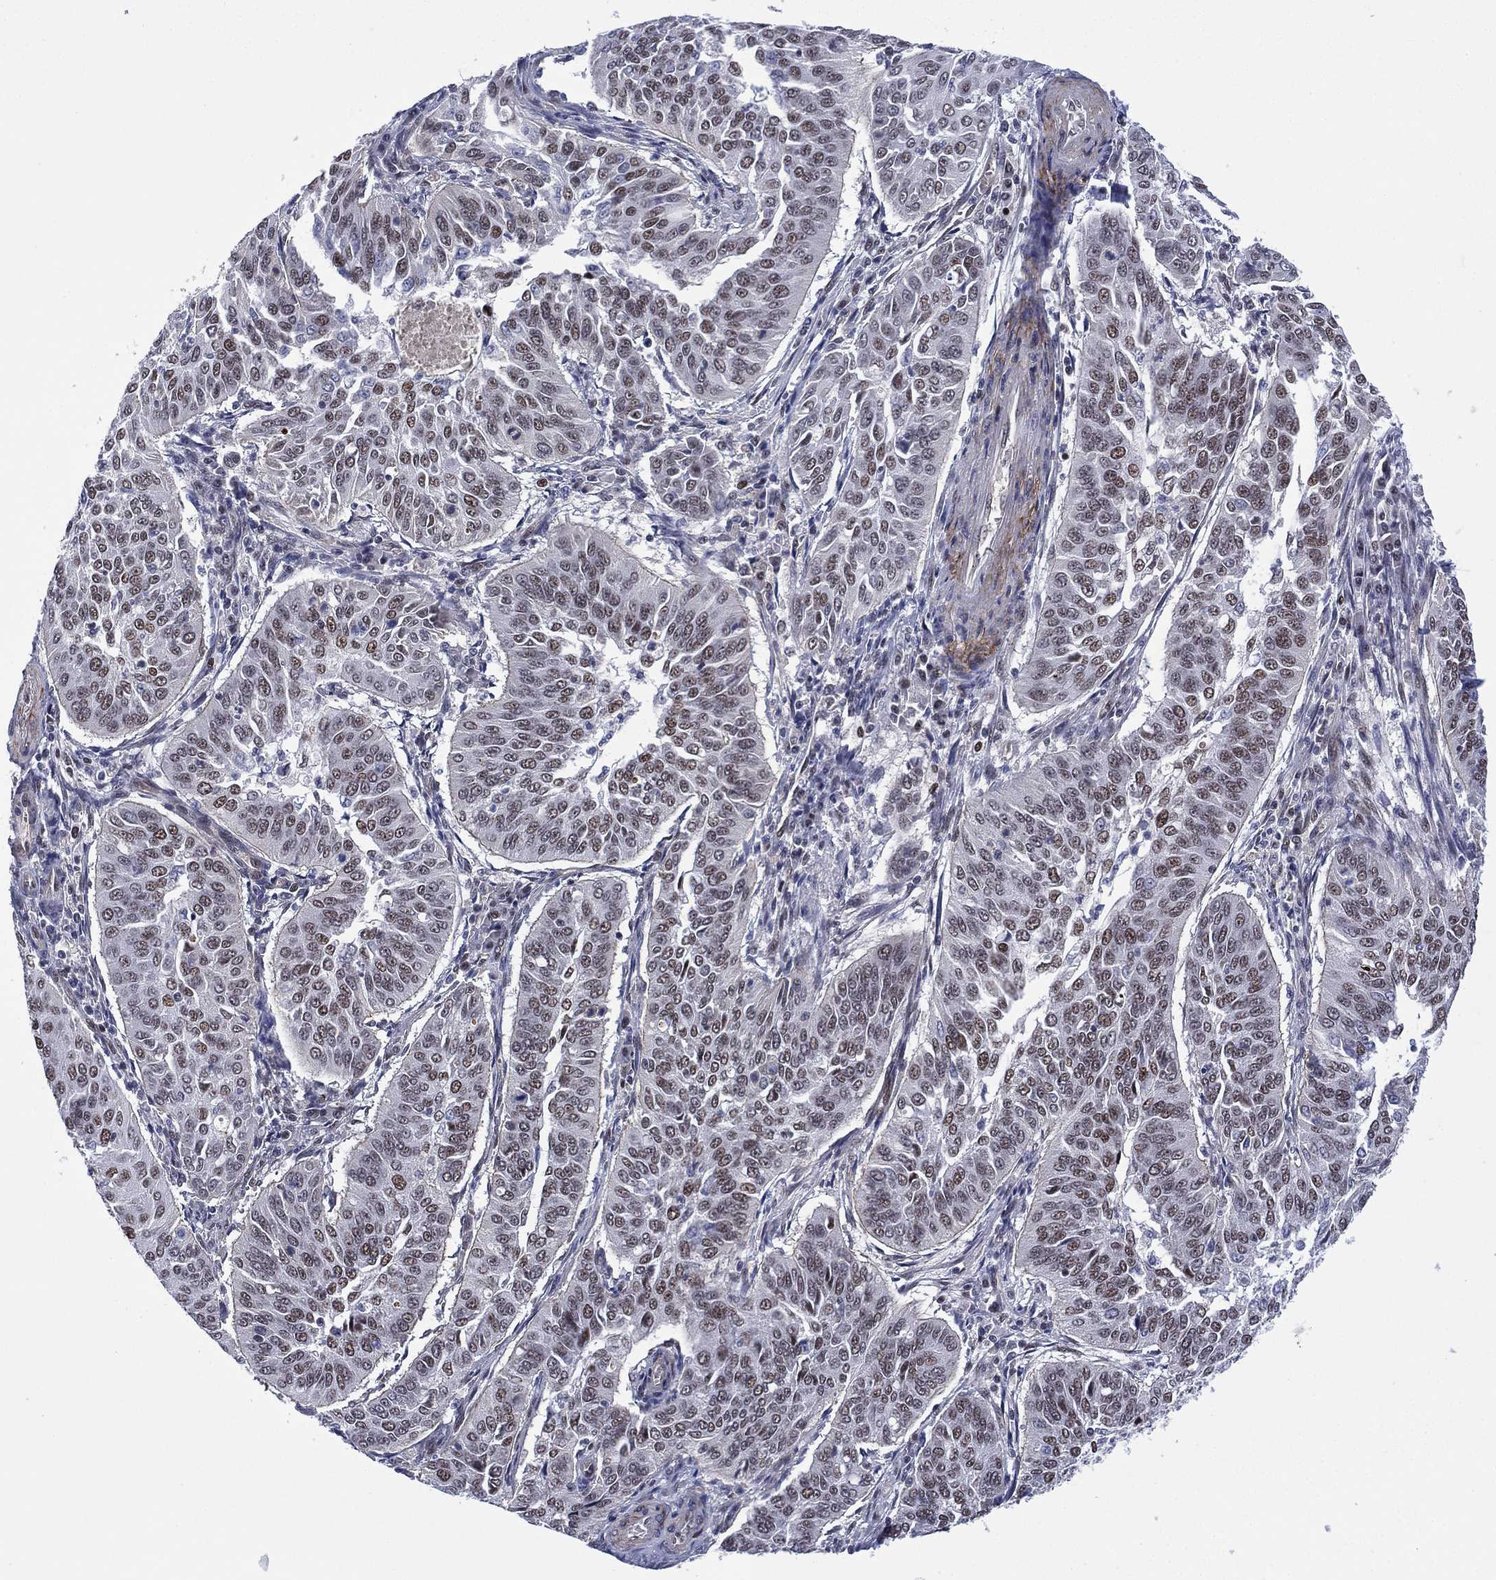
{"staining": {"intensity": "moderate", "quantity": "25%-75%", "location": "nuclear"}, "tissue": "cervical cancer", "cell_type": "Tumor cells", "image_type": "cancer", "snomed": [{"axis": "morphology", "description": "Normal tissue, NOS"}, {"axis": "morphology", "description": "Squamous cell carcinoma, NOS"}, {"axis": "topography", "description": "Cervix"}], "caption": "About 25%-75% of tumor cells in human cervical cancer (squamous cell carcinoma) reveal moderate nuclear protein staining as visualized by brown immunohistochemical staining.", "gene": "GSE1", "patient": {"sex": "female", "age": 39}}